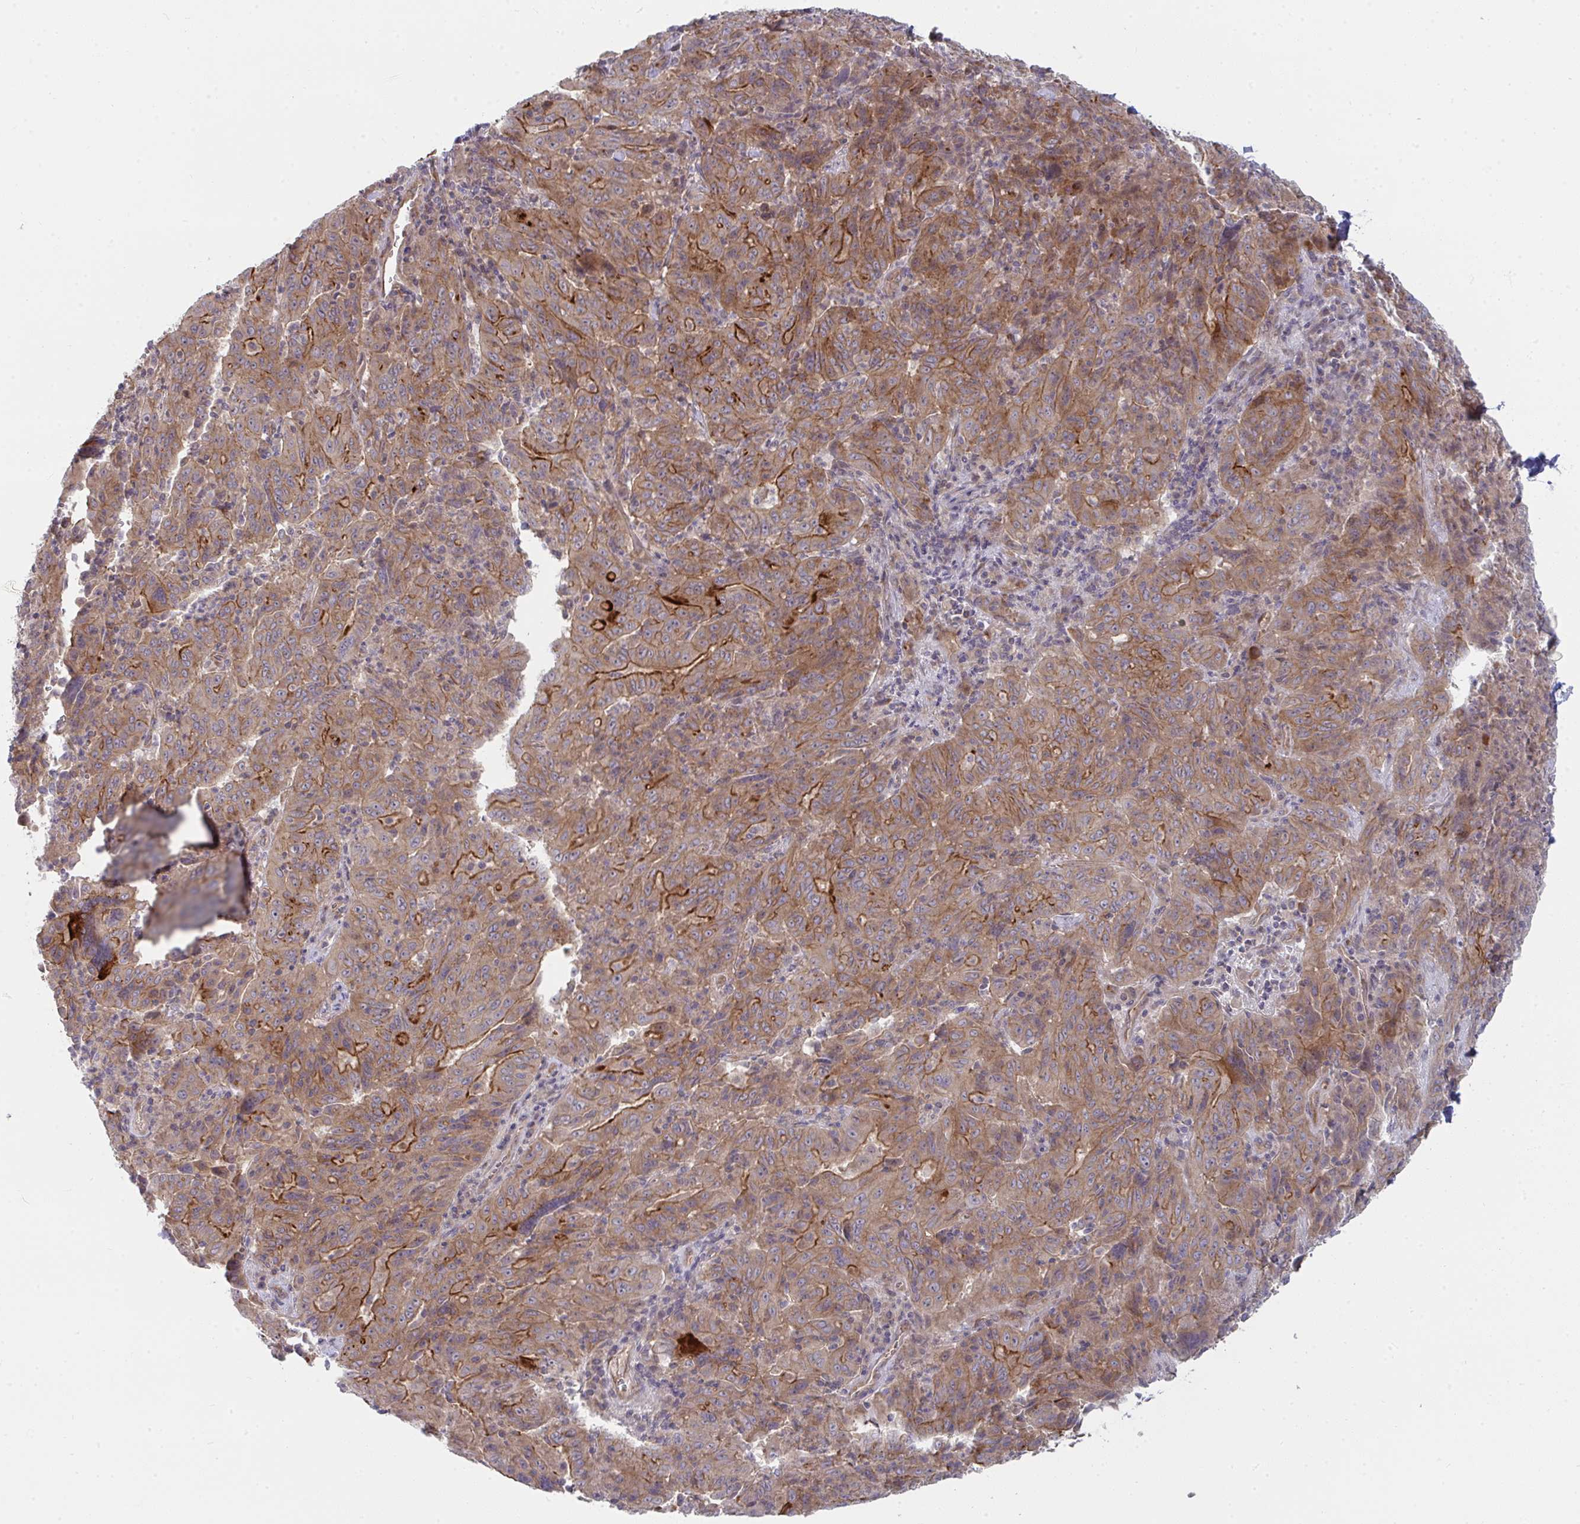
{"staining": {"intensity": "moderate", "quantity": ">75%", "location": "cytoplasmic/membranous"}, "tissue": "pancreatic cancer", "cell_type": "Tumor cells", "image_type": "cancer", "snomed": [{"axis": "morphology", "description": "Adenocarcinoma, NOS"}, {"axis": "topography", "description": "Pancreas"}], "caption": "High-power microscopy captured an immunohistochemistry (IHC) histopathology image of pancreatic cancer, revealing moderate cytoplasmic/membranous expression in about >75% of tumor cells.", "gene": "CASP9", "patient": {"sex": "male", "age": 63}}